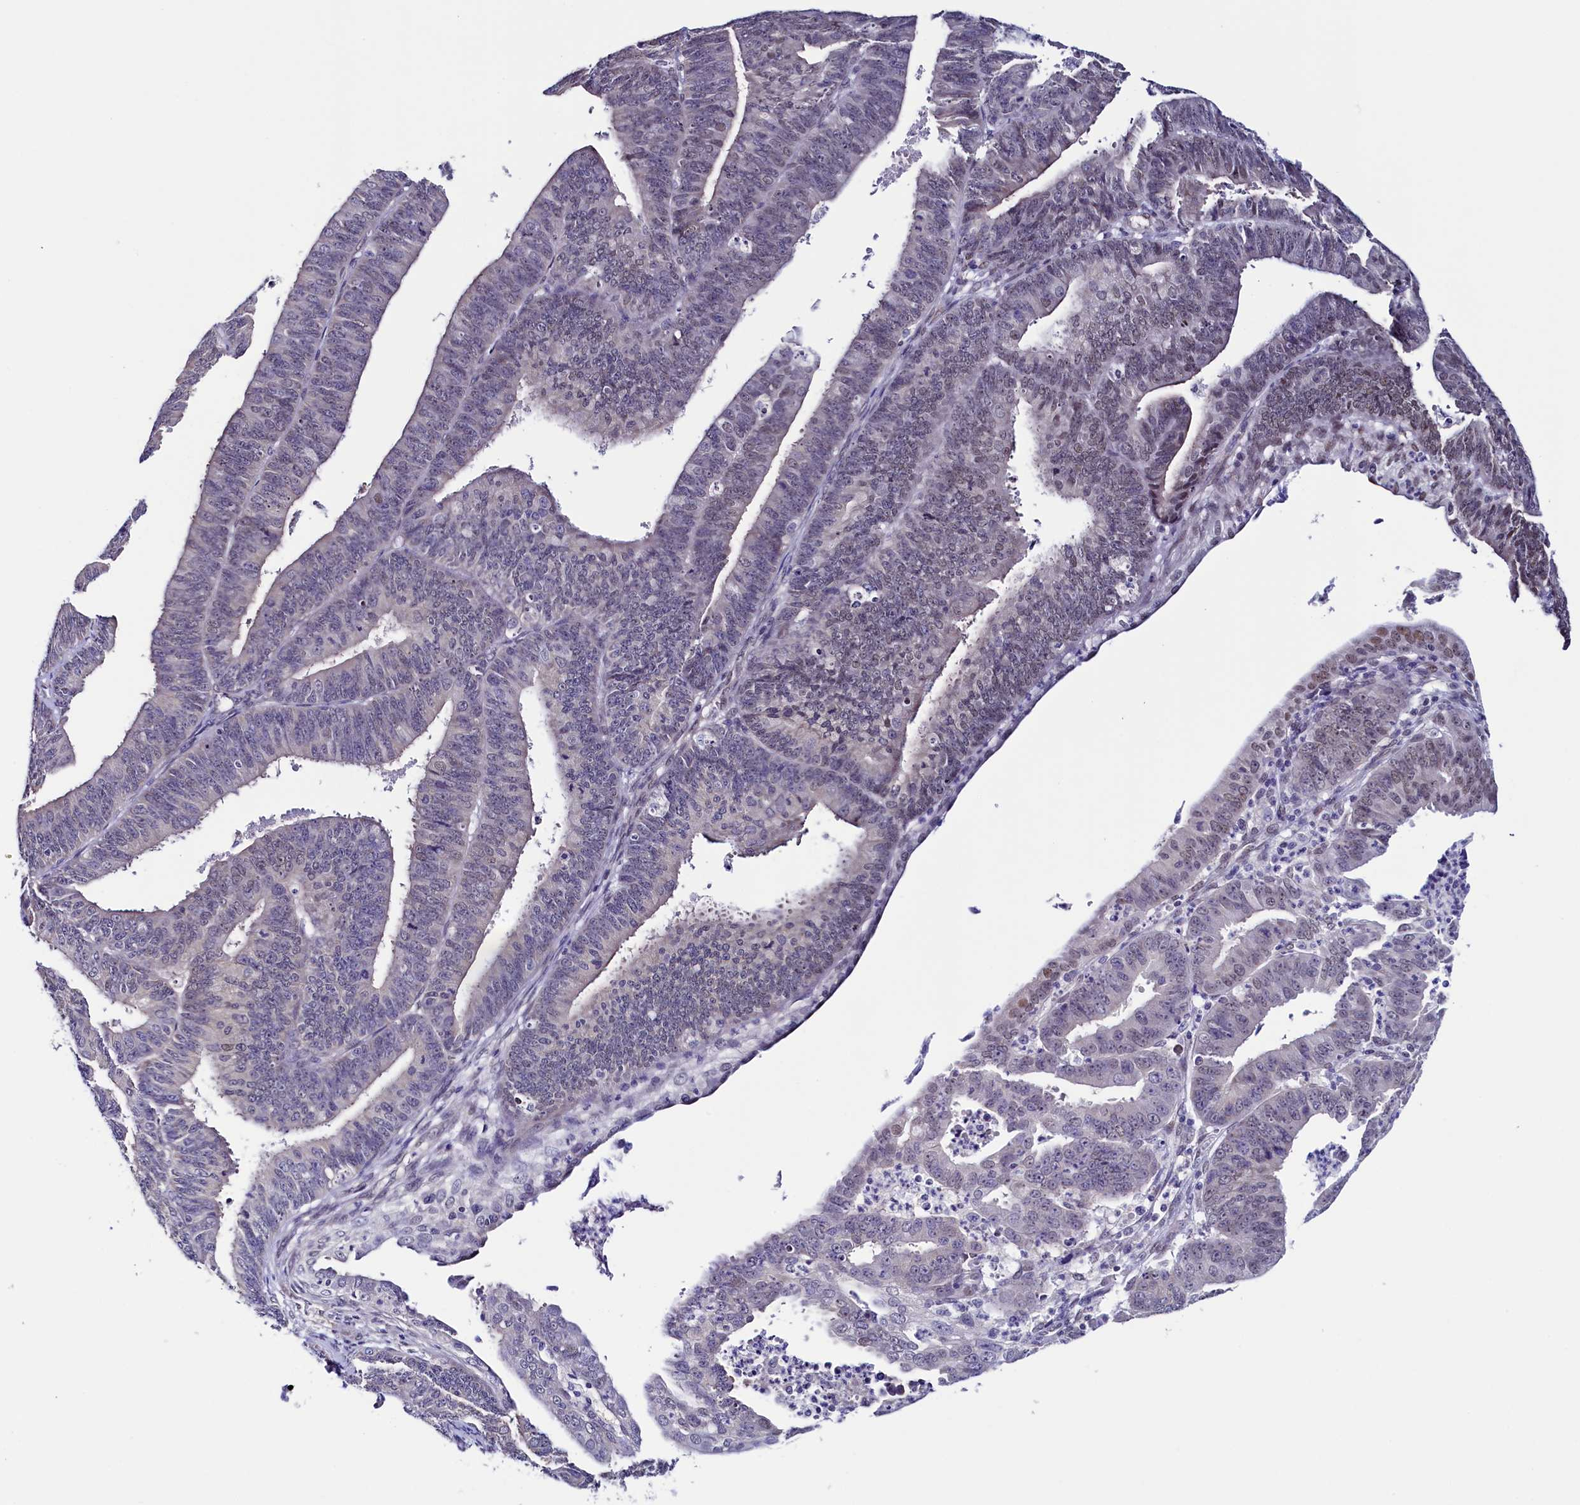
{"staining": {"intensity": "weak", "quantity": "<25%", "location": "nuclear"}, "tissue": "endometrial cancer", "cell_type": "Tumor cells", "image_type": "cancer", "snomed": [{"axis": "morphology", "description": "Adenocarcinoma, NOS"}, {"axis": "topography", "description": "Endometrium"}], "caption": "The photomicrograph displays no significant positivity in tumor cells of endometrial cancer (adenocarcinoma).", "gene": "FLYWCH2", "patient": {"sex": "female", "age": 73}}